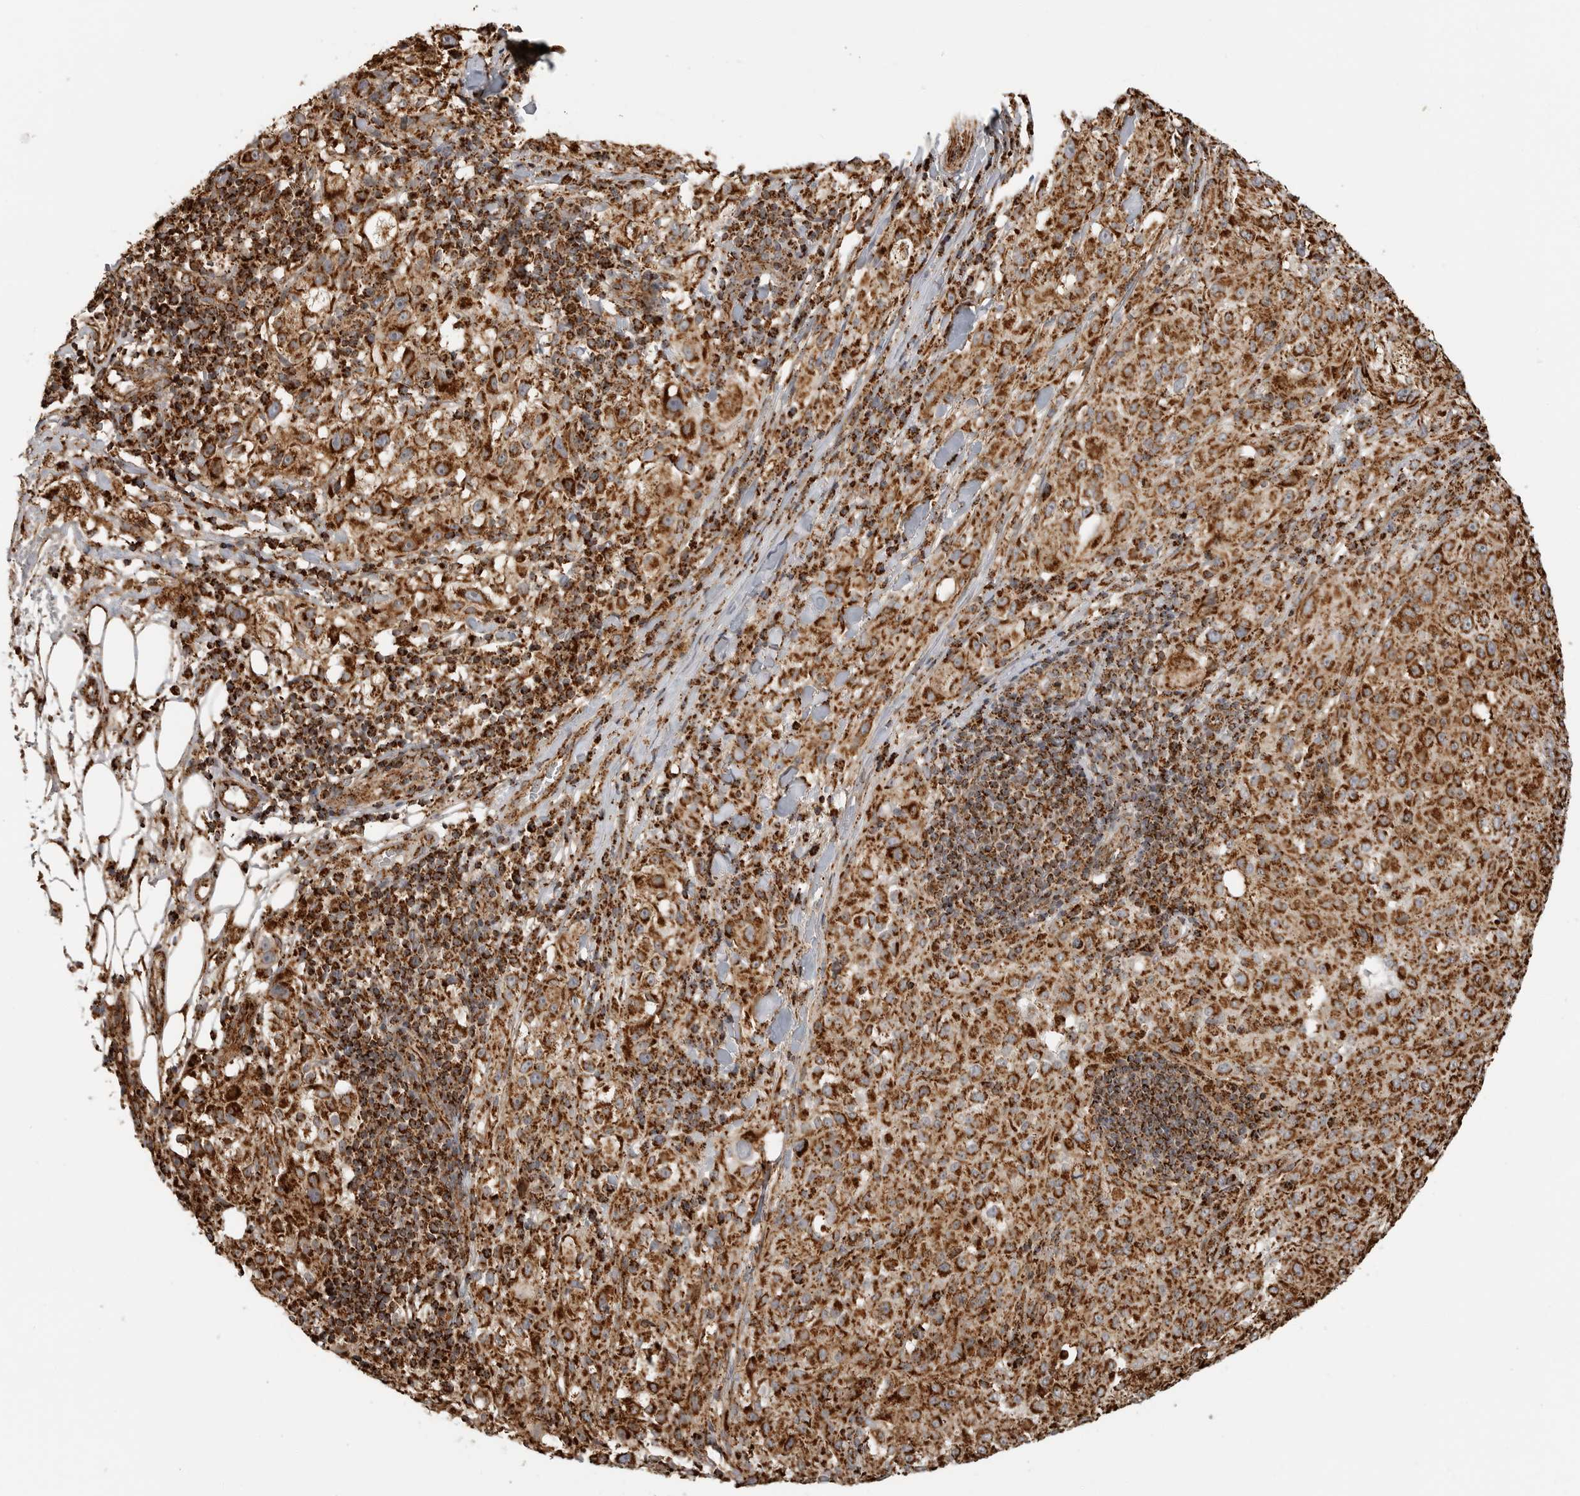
{"staining": {"intensity": "strong", "quantity": ">75%", "location": "cytoplasmic/membranous"}, "tissue": "melanoma", "cell_type": "Tumor cells", "image_type": "cancer", "snomed": [{"axis": "morphology", "description": "Necrosis, NOS"}, {"axis": "morphology", "description": "Malignant melanoma, NOS"}, {"axis": "topography", "description": "Skin"}], "caption": "The histopathology image shows a brown stain indicating the presence of a protein in the cytoplasmic/membranous of tumor cells in melanoma.", "gene": "BMP2K", "patient": {"sex": "female", "age": 87}}